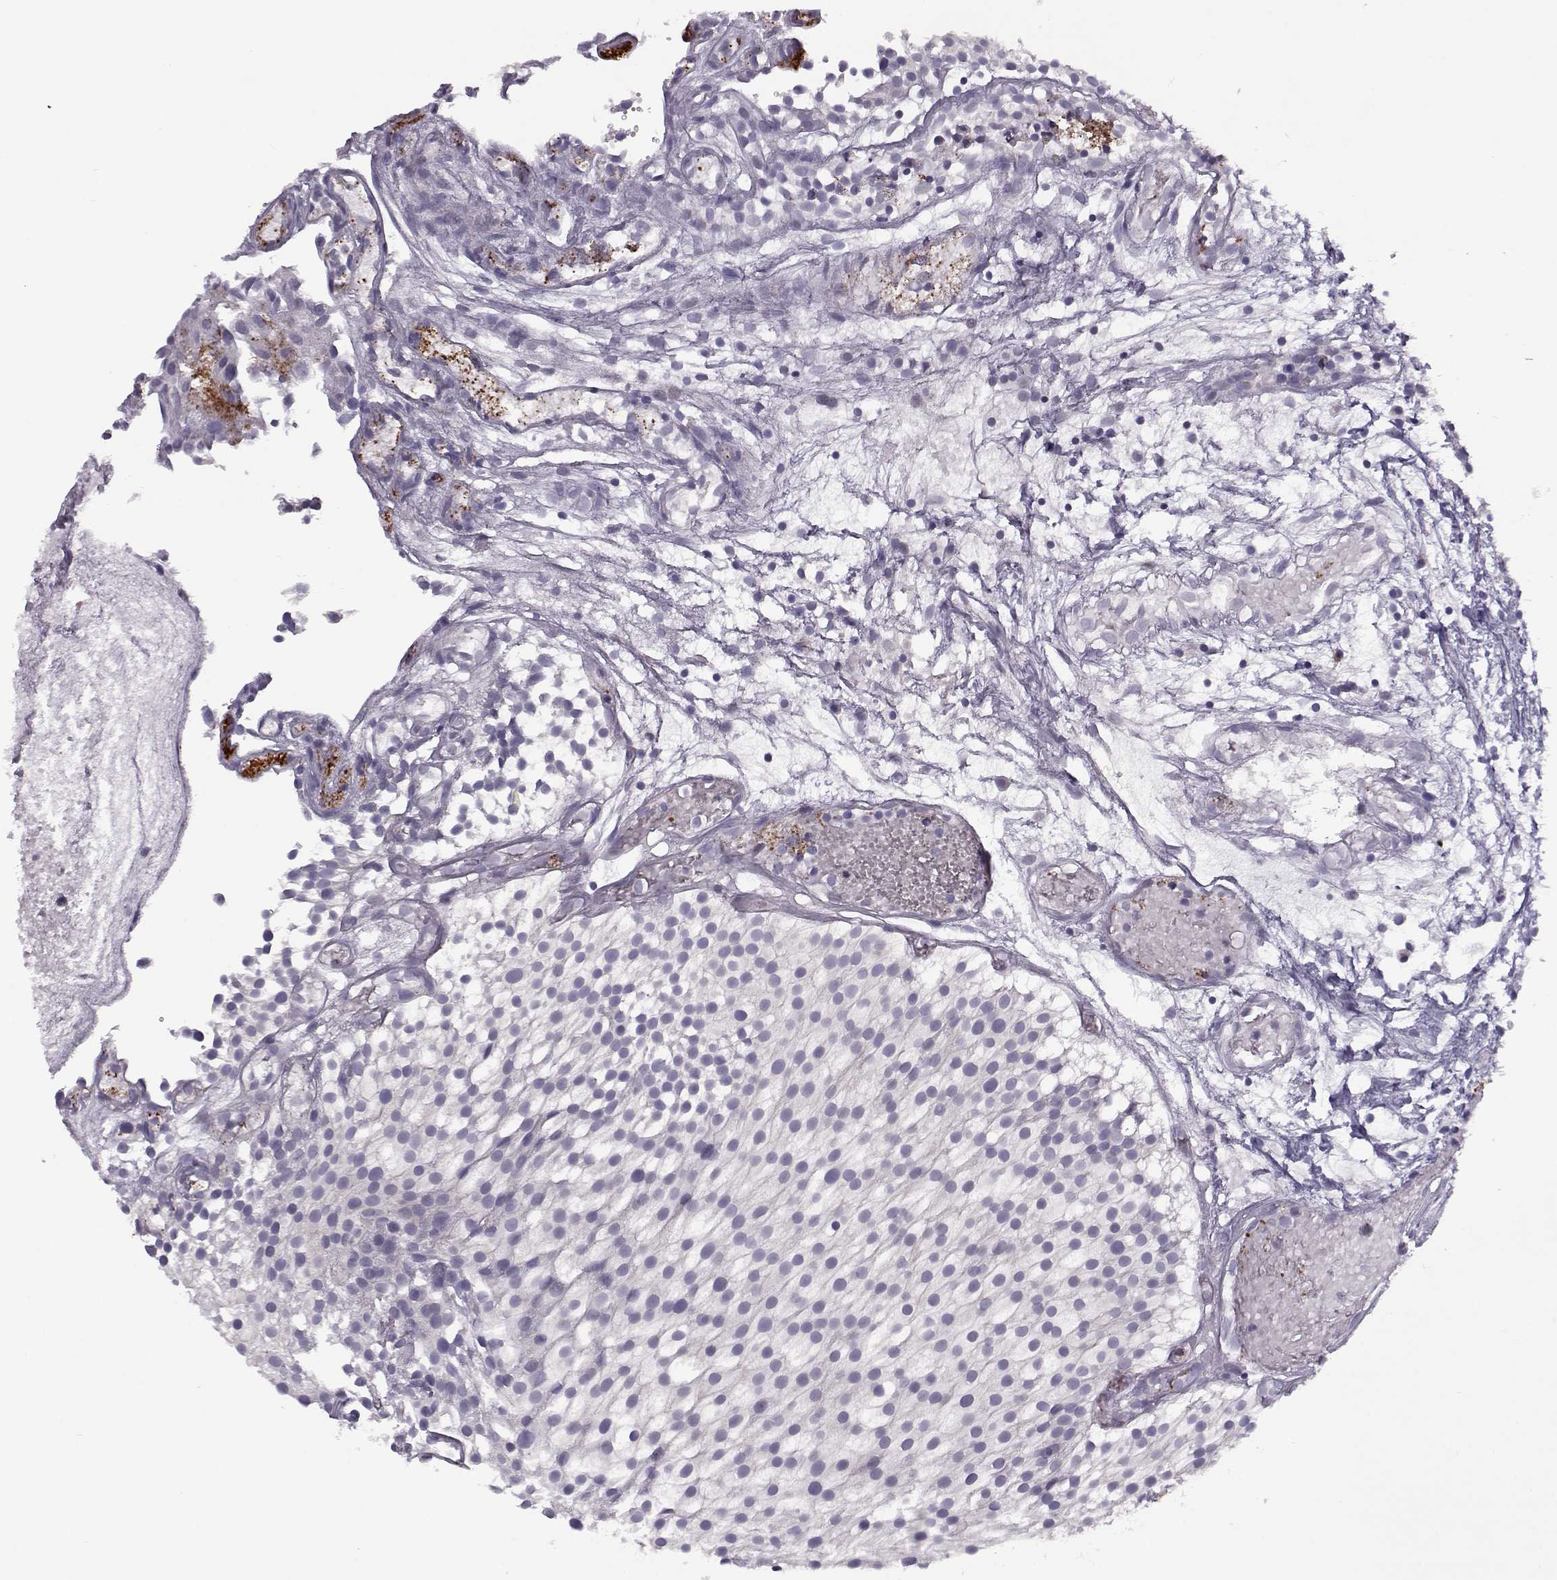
{"staining": {"intensity": "negative", "quantity": "none", "location": "none"}, "tissue": "urothelial cancer", "cell_type": "Tumor cells", "image_type": "cancer", "snomed": [{"axis": "morphology", "description": "Urothelial carcinoma, Low grade"}, {"axis": "topography", "description": "Urinary bladder"}], "caption": "Tumor cells show no significant protein positivity in urothelial carcinoma (low-grade).", "gene": "KLF17", "patient": {"sex": "male", "age": 79}}